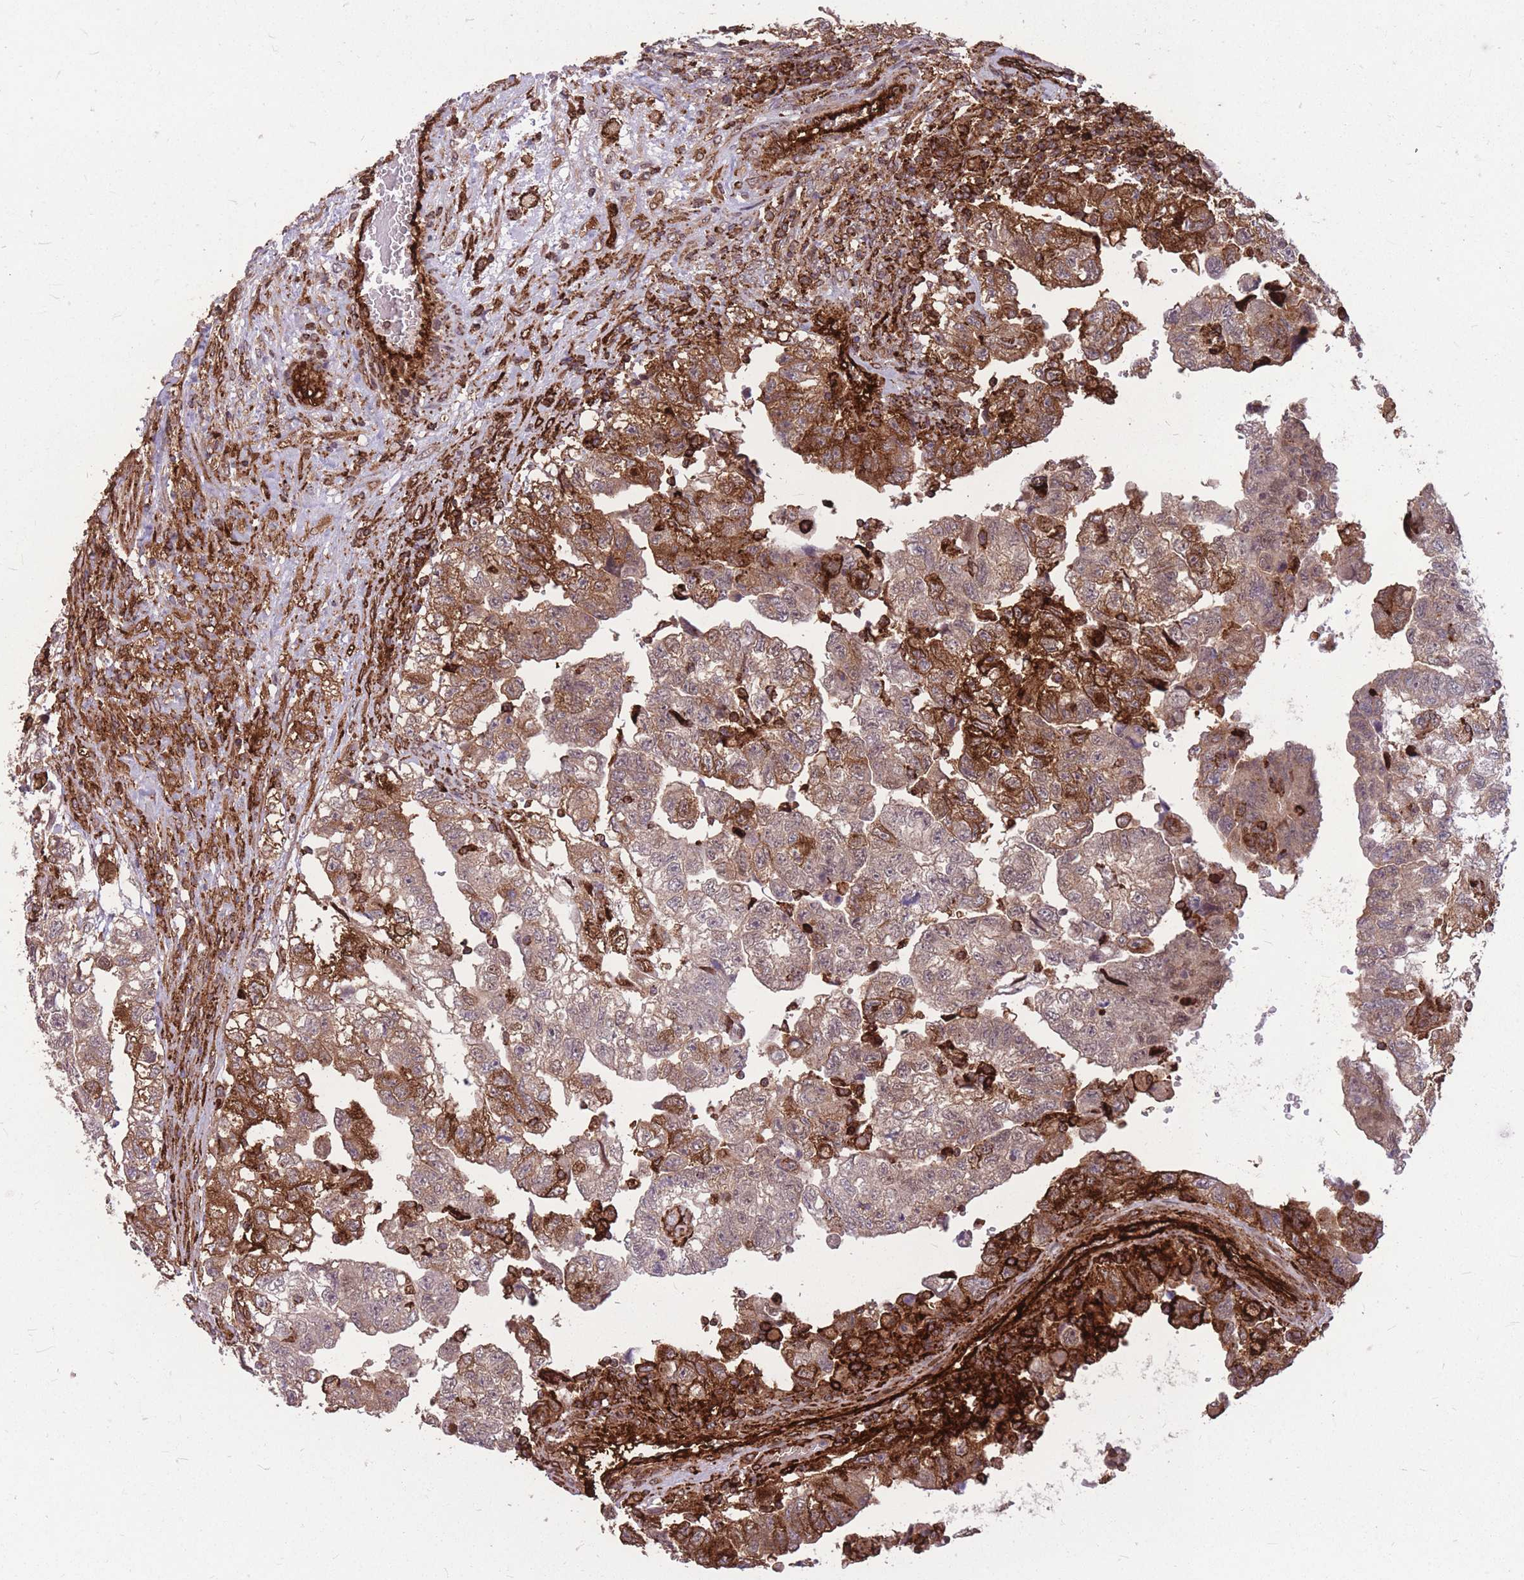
{"staining": {"intensity": "strong", "quantity": "25%-75%", "location": "cytoplasmic/membranous"}, "tissue": "testis cancer", "cell_type": "Tumor cells", "image_type": "cancer", "snomed": [{"axis": "morphology", "description": "Carcinoma, Embryonal, NOS"}, {"axis": "topography", "description": "Testis"}], "caption": "Approximately 25%-75% of tumor cells in human embryonal carcinoma (testis) show strong cytoplasmic/membranous protein expression as visualized by brown immunohistochemical staining.", "gene": "TCF20", "patient": {"sex": "male", "age": 36}}